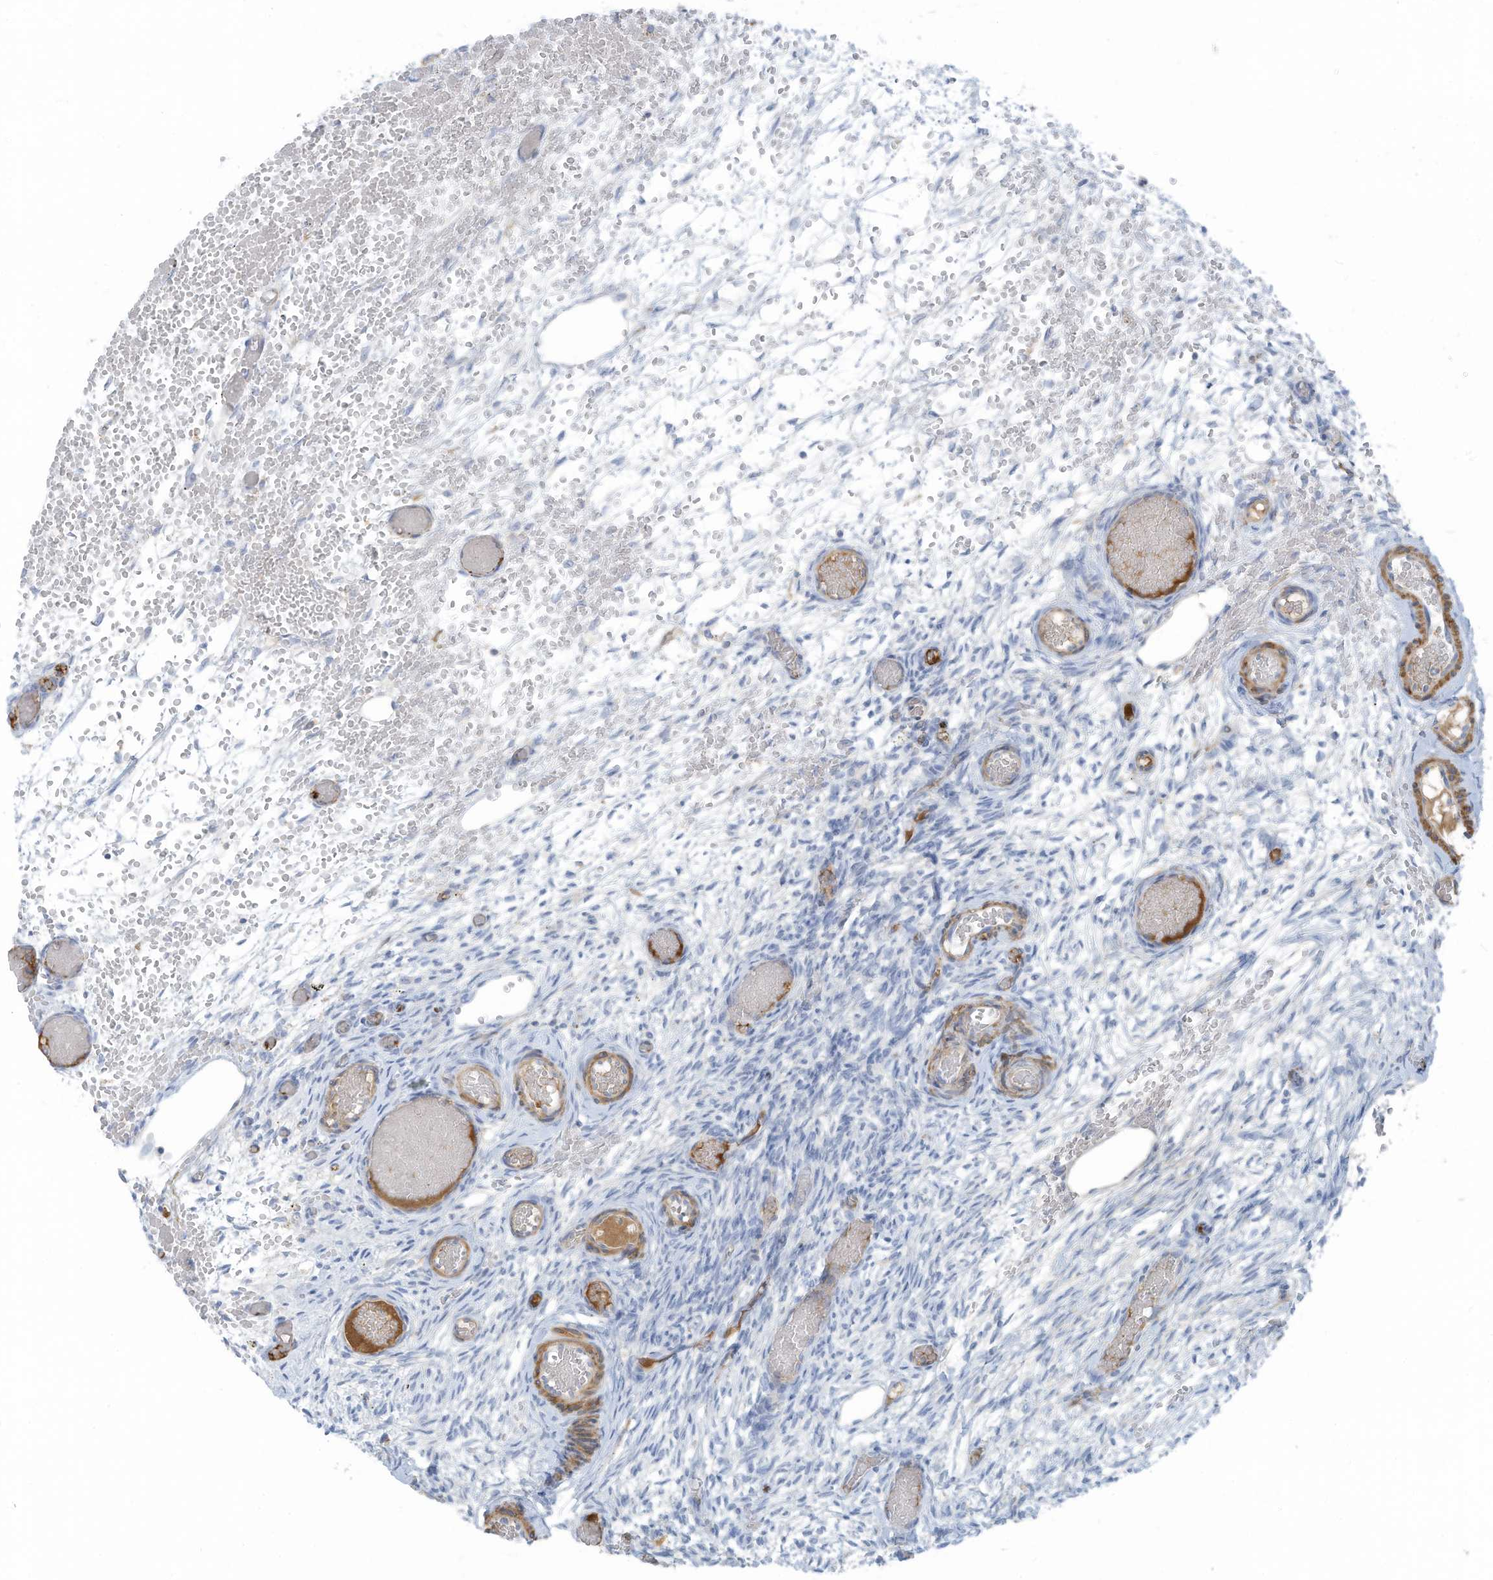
{"staining": {"intensity": "moderate", "quantity": "<25%", "location": "cytoplasmic/membranous"}, "tissue": "ovary", "cell_type": "Ovarian stroma cells", "image_type": "normal", "snomed": [{"axis": "morphology", "description": "Adenocarcinoma, NOS"}, {"axis": "topography", "description": "Endometrium"}], "caption": "Ovary stained for a protein demonstrates moderate cytoplasmic/membranous positivity in ovarian stroma cells. The staining was performed using DAB to visualize the protein expression in brown, while the nuclei were stained in blue with hematoxylin (Magnification: 20x).", "gene": "ZNF846", "patient": {"sex": "female", "age": 32}}